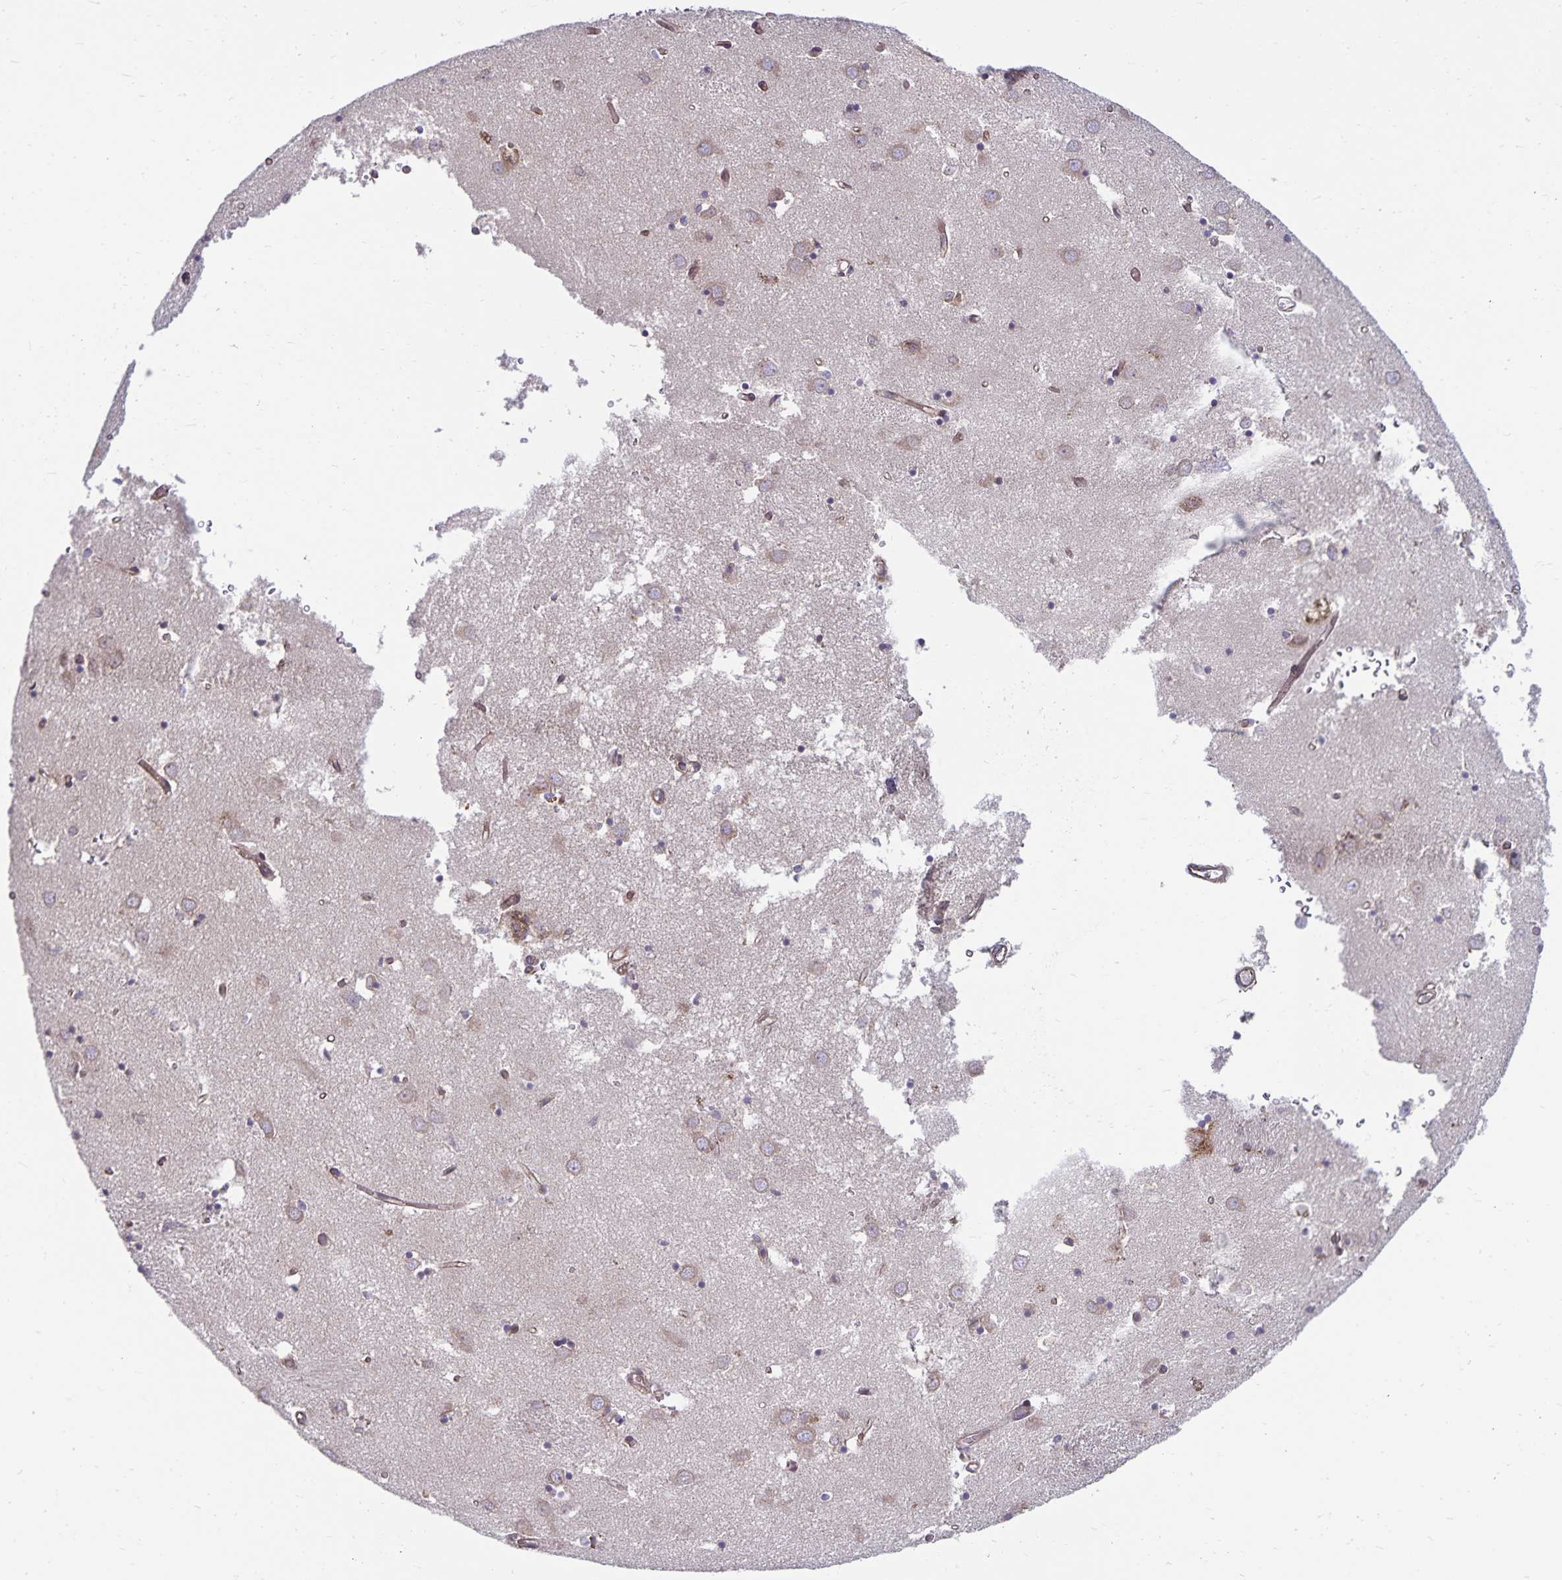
{"staining": {"intensity": "moderate", "quantity": "25%-75%", "location": "cytoplasmic/membranous"}, "tissue": "caudate", "cell_type": "Glial cells", "image_type": "normal", "snomed": [{"axis": "morphology", "description": "Normal tissue, NOS"}, {"axis": "topography", "description": "Lateral ventricle wall"}], "caption": "Protein analysis of unremarkable caudate exhibits moderate cytoplasmic/membranous staining in approximately 25%-75% of glial cells.", "gene": "SEC62", "patient": {"sex": "male", "age": 70}}